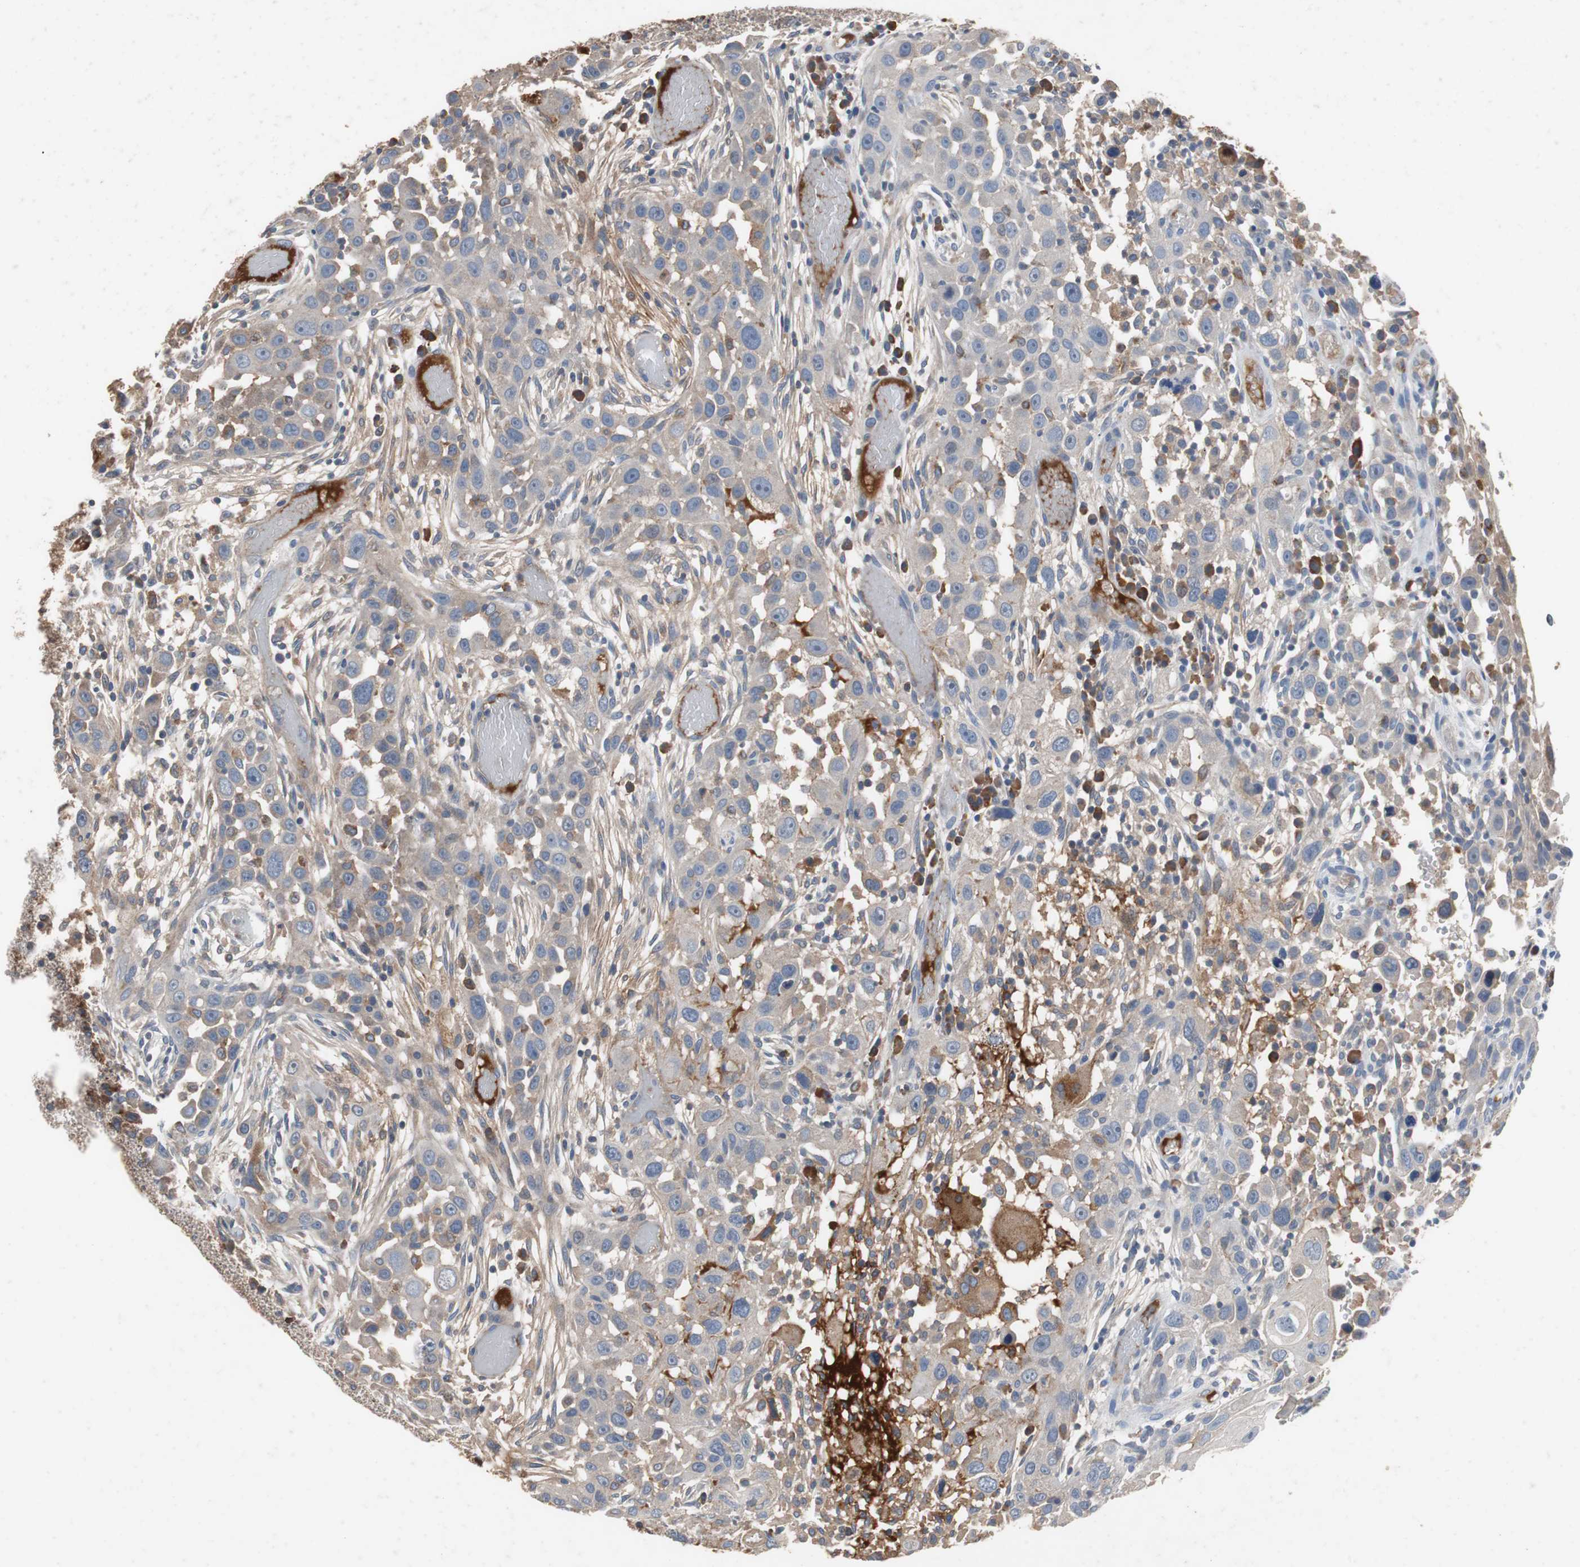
{"staining": {"intensity": "weak", "quantity": ">75%", "location": "cytoplasmic/membranous"}, "tissue": "head and neck cancer", "cell_type": "Tumor cells", "image_type": "cancer", "snomed": [{"axis": "morphology", "description": "Carcinoma, NOS"}, {"axis": "topography", "description": "Head-Neck"}], "caption": "Protein staining of head and neck carcinoma tissue reveals weak cytoplasmic/membranous expression in about >75% of tumor cells.", "gene": "SORT1", "patient": {"sex": "male", "age": 87}}